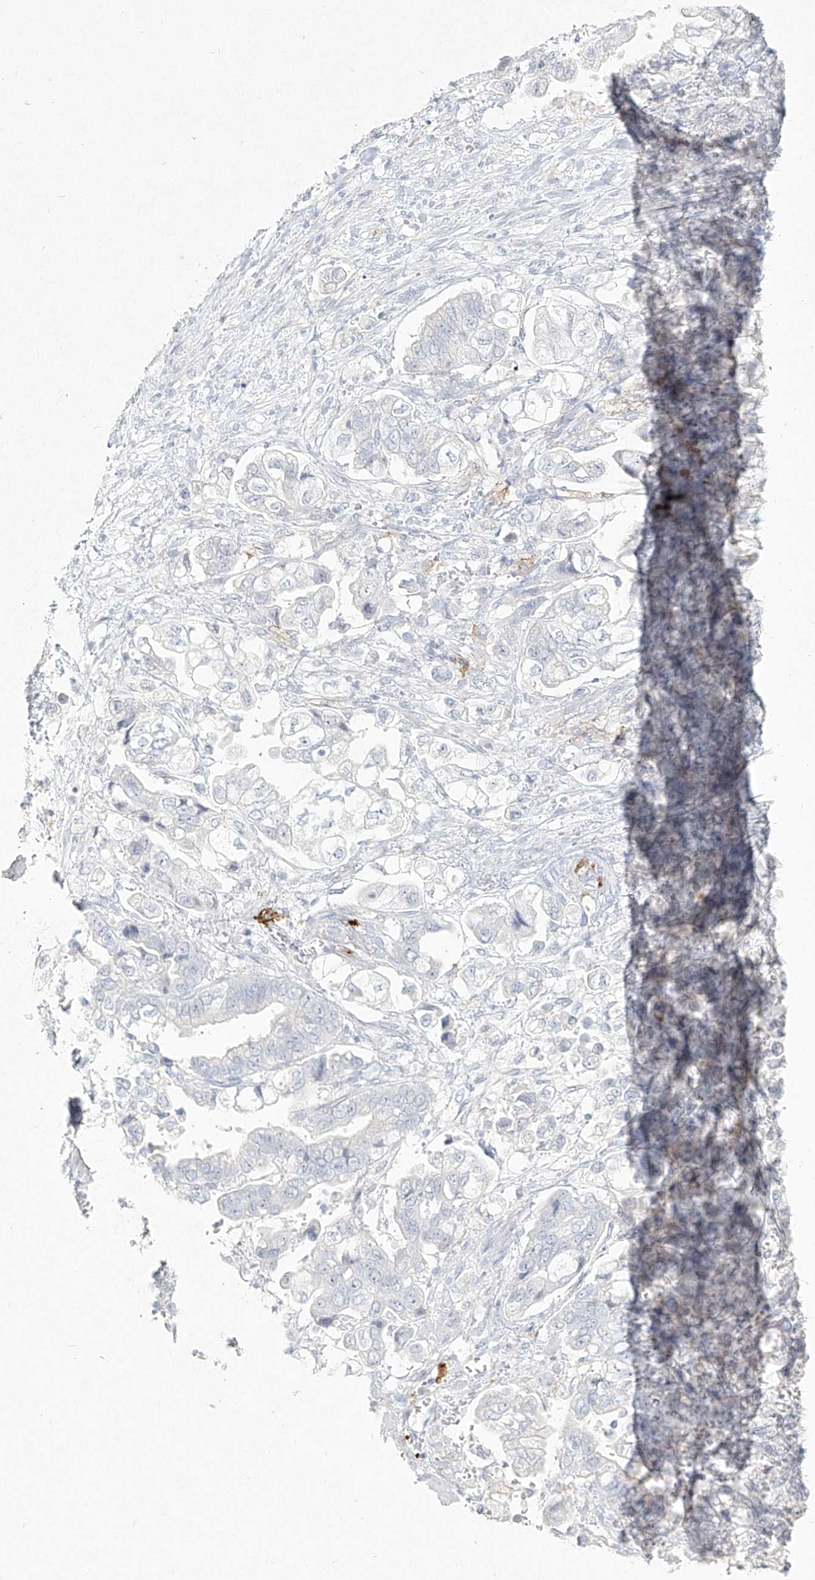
{"staining": {"intensity": "negative", "quantity": "none", "location": "none"}, "tissue": "stomach cancer", "cell_type": "Tumor cells", "image_type": "cancer", "snomed": [{"axis": "morphology", "description": "Normal tissue, NOS"}, {"axis": "morphology", "description": "Adenocarcinoma, NOS"}, {"axis": "topography", "description": "Stomach"}], "caption": "This is an immunohistochemistry (IHC) micrograph of human stomach adenocarcinoma. There is no staining in tumor cells.", "gene": "CD209", "patient": {"sex": "male", "age": 62}}